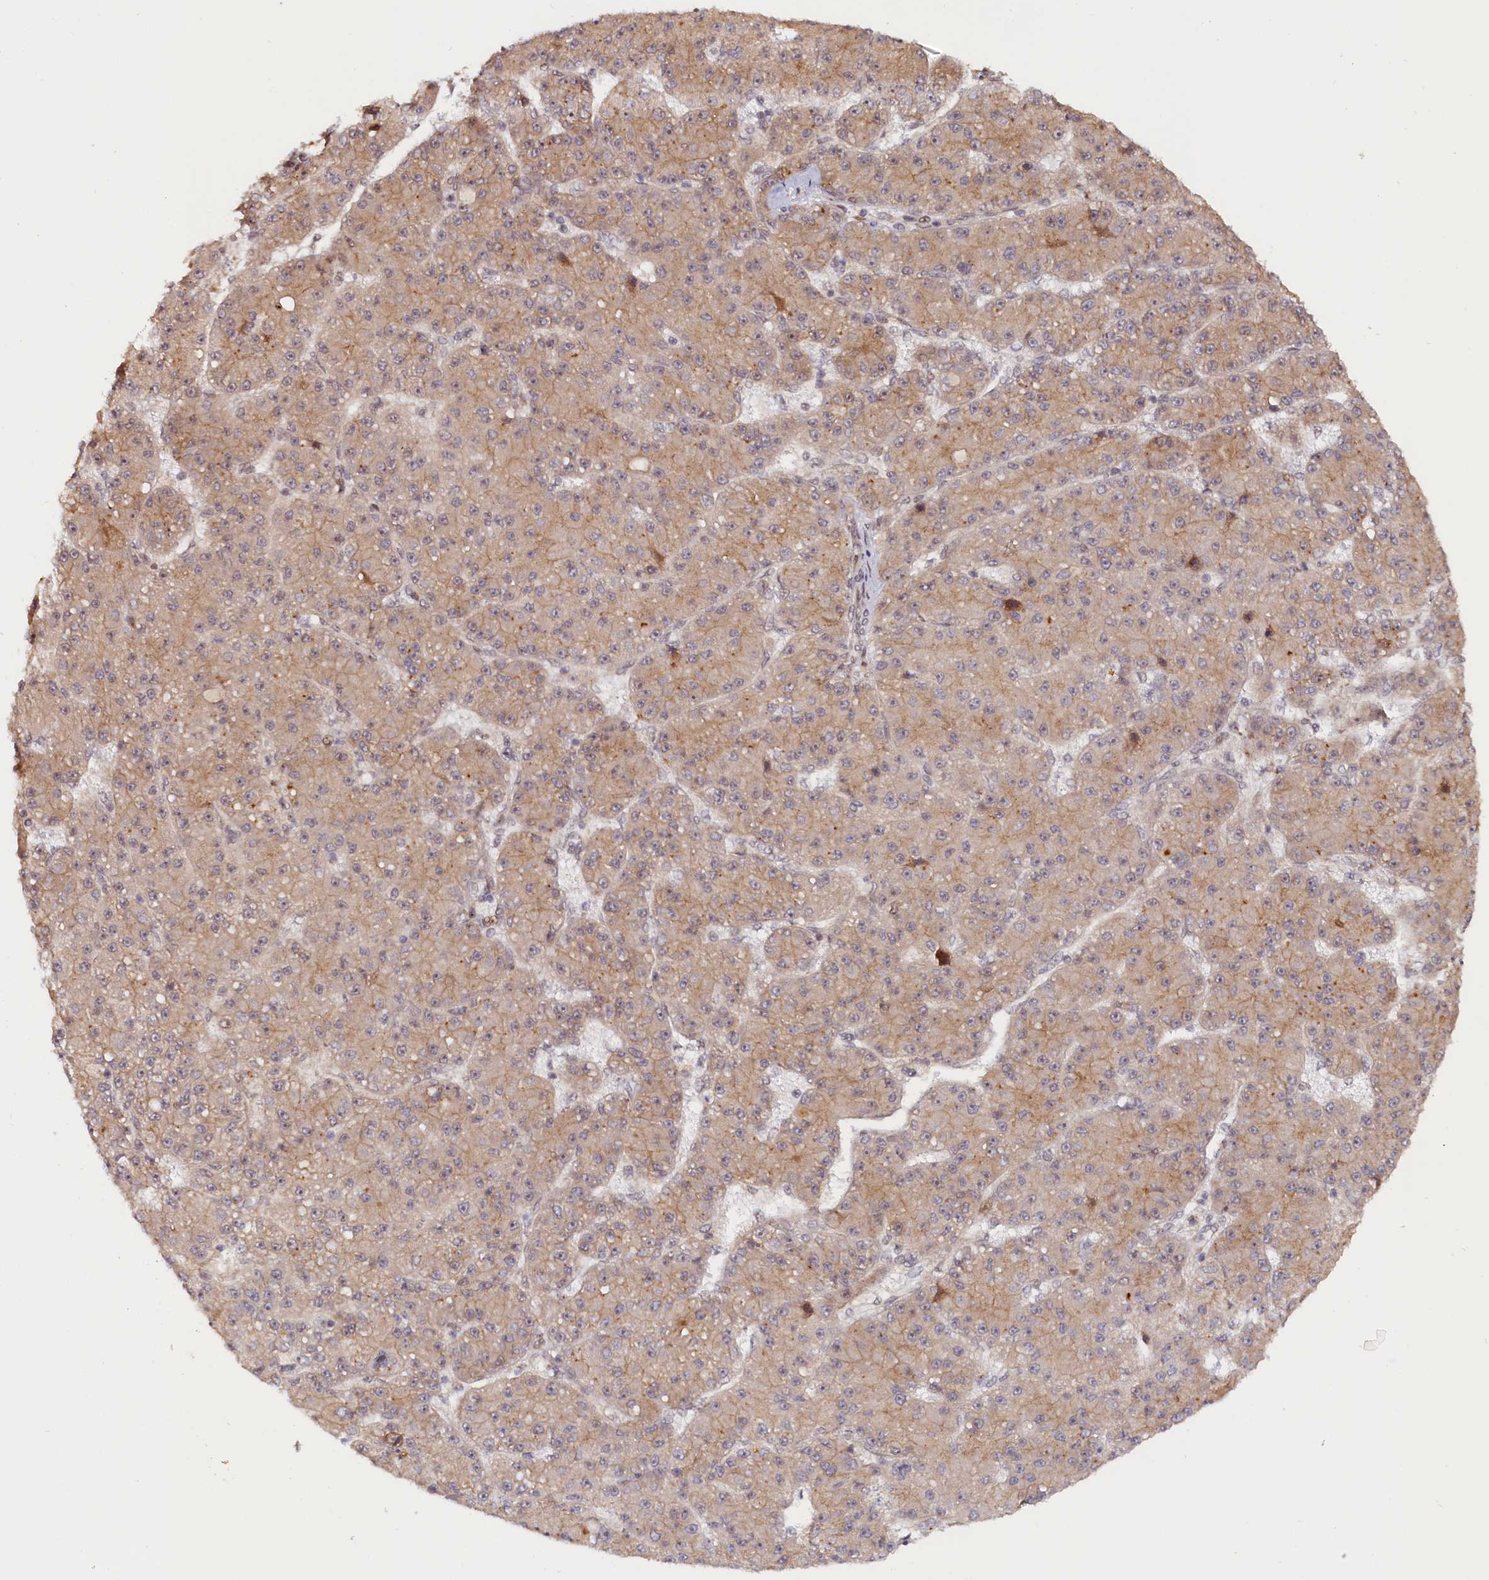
{"staining": {"intensity": "weak", "quantity": ">75%", "location": "cytoplasmic/membranous"}, "tissue": "liver cancer", "cell_type": "Tumor cells", "image_type": "cancer", "snomed": [{"axis": "morphology", "description": "Carcinoma, Hepatocellular, NOS"}, {"axis": "topography", "description": "Liver"}], "caption": "Immunohistochemical staining of liver cancer demonstrates low levels of weak cytoplasmic/membranous protein staining in about >75% of tumor cells.", "gene": "ANKRD24", "patient": {"sex": "male", "age": 67}}